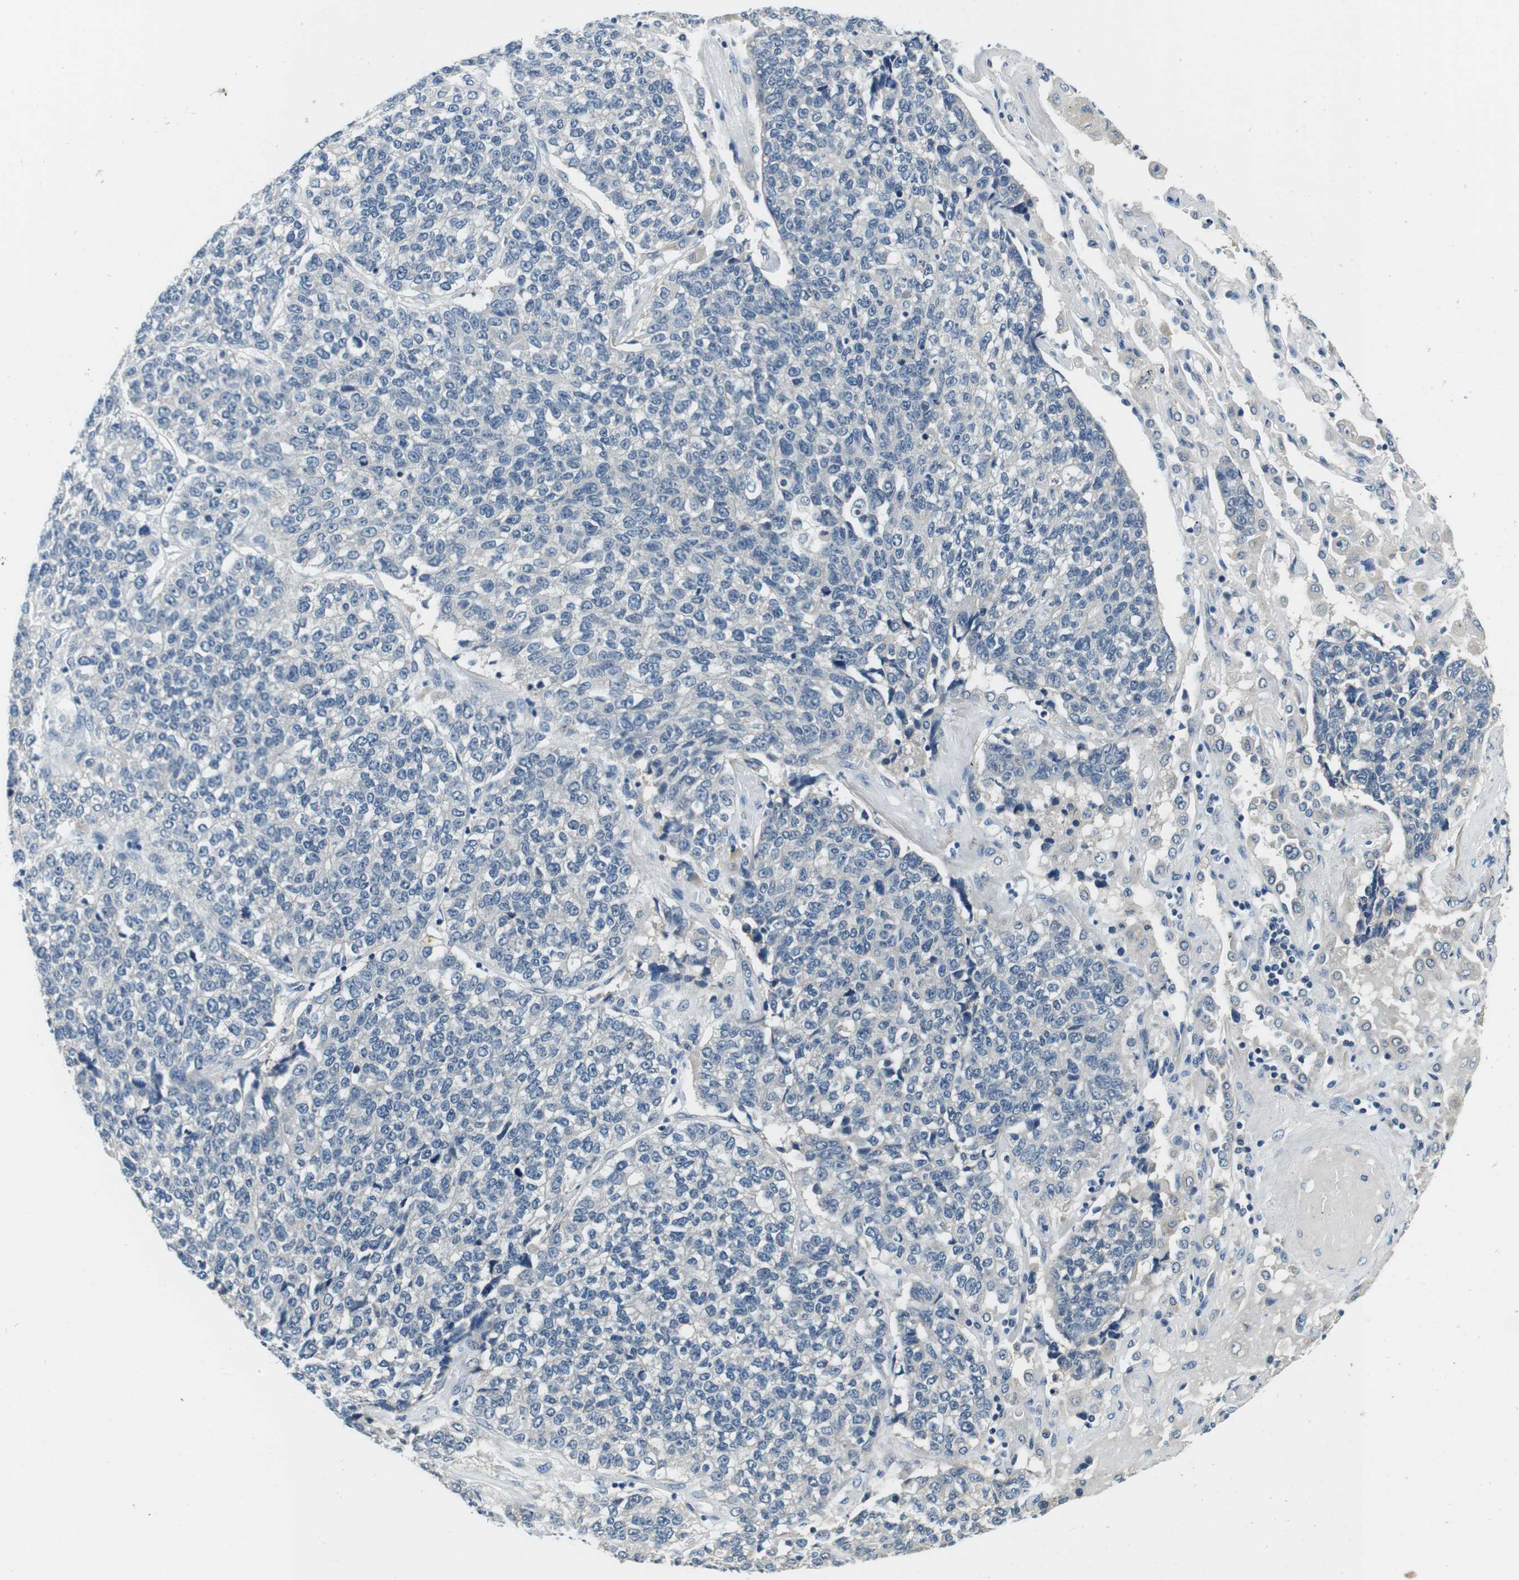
{"staining": {"intensity": "negative", "quantity": "none", "location": "none"}, "tissue": "lung cancer", "cell_type": "Tumor cells", "image_type": "cancer", "snomed": [{"axis": "morphology", "description": "Adenocarcinoma, NOS"}, {"axis": "topography", "description": "Lung"}], "caption": "Protein analysis of adenocarcinoma (lung) exhibits no significant expression in tumor cells.", "gene": "DTNA", "patient": {"sex": "male", "age": 49}}